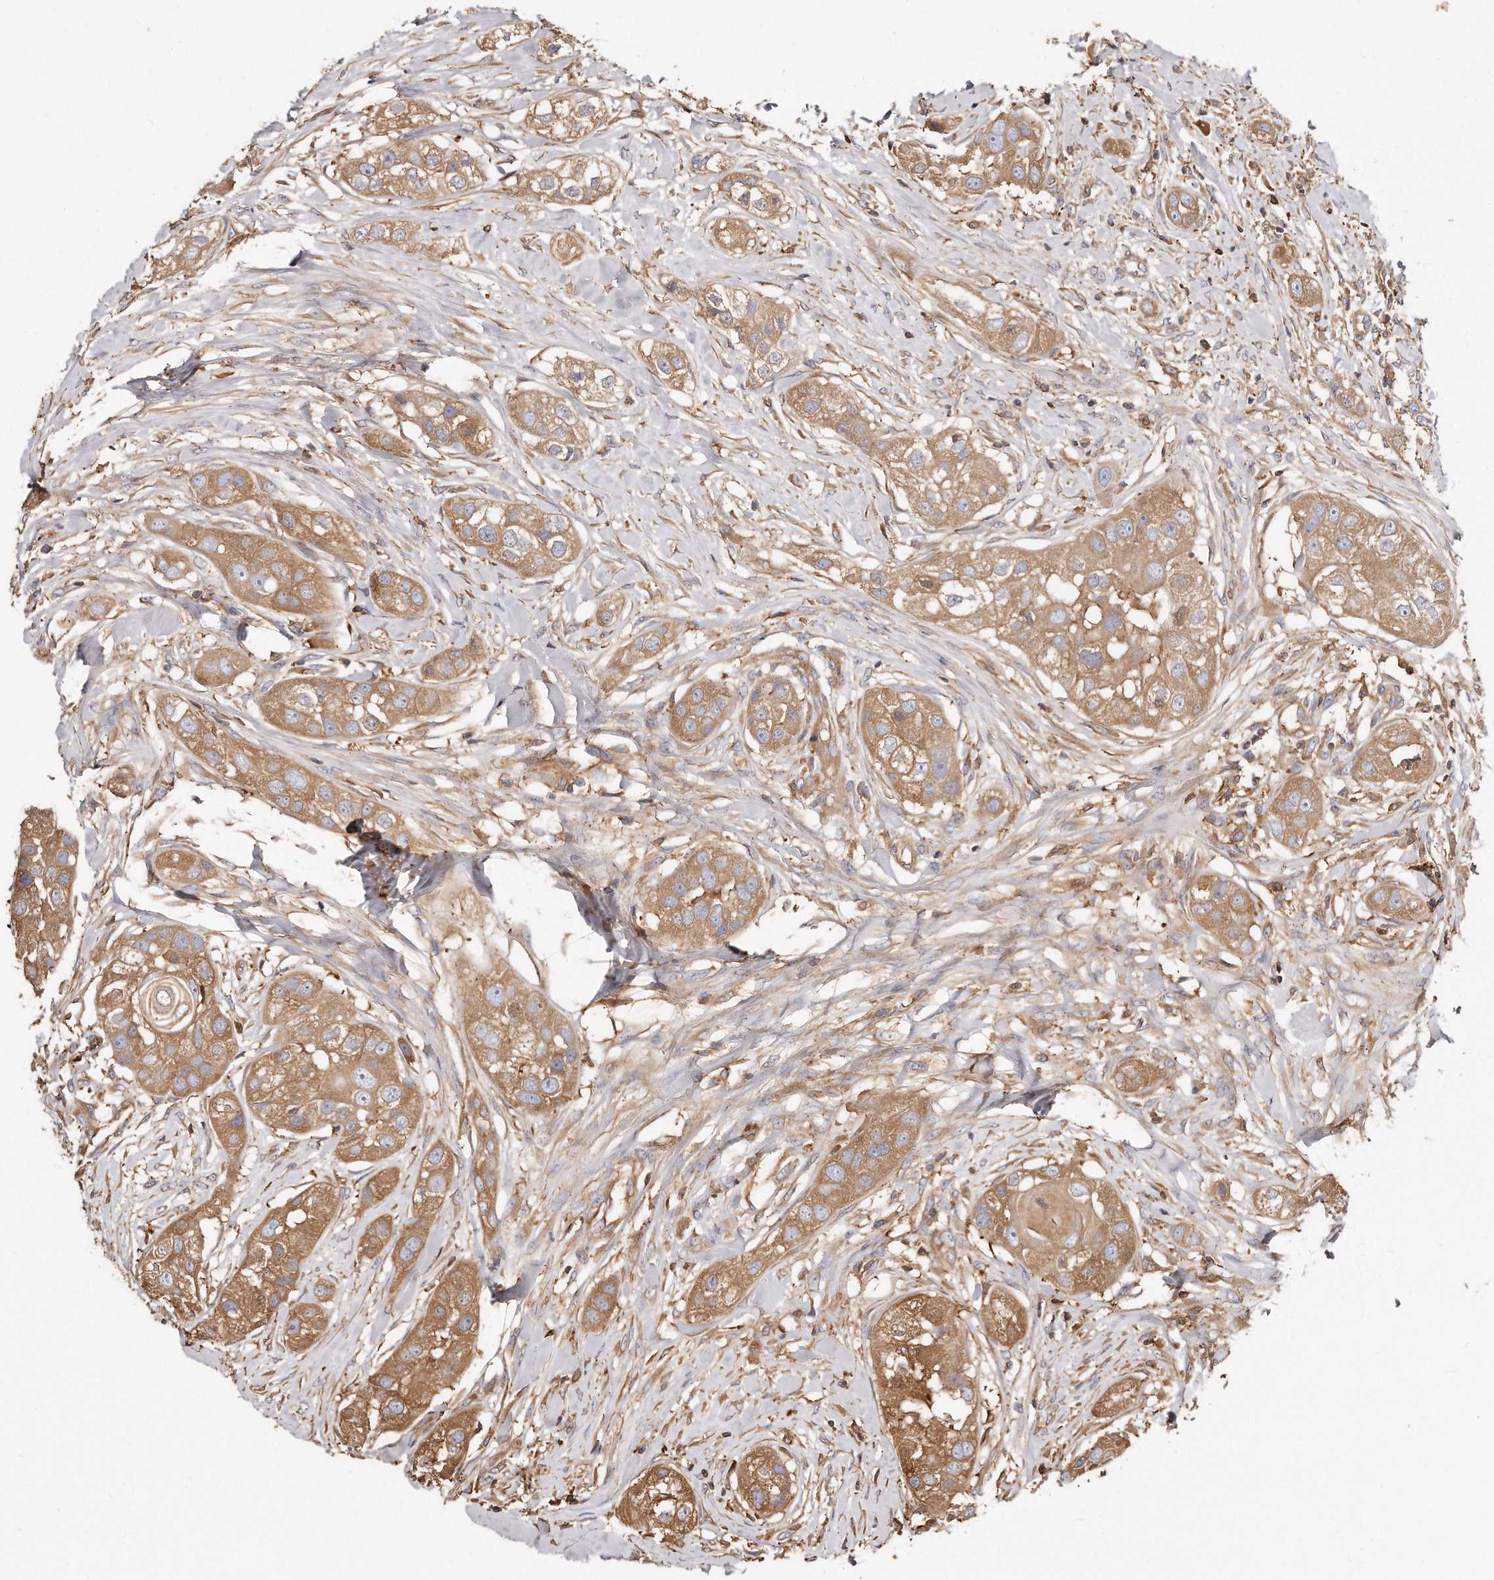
{"staining": {"intensity": "moderate", "quantity": ">75%", "location": "cytoplasmic/membranous"}, "tissue": "head and neck cancer", "cell_type": "Tumor cells", "image_type": "cancer", "snomed": [{"axis": "morphology", "description": "Normal tissue, NOS"}, {"axis": "morphology", "description": "Squamous cell carcinoma, NOS"}, {"axis": "topography", "description": "Skeletal muscle"}, {"axis": "topography", "description": "Head-Neck"}], "caption": "Protein analysis of head and neck cancer tissue reveals moderate cytoplasmic/membranous positivity in about >75% of tumor cells.", "gene": "CAP1", "patient": {"sex": "male", "age": 51}}